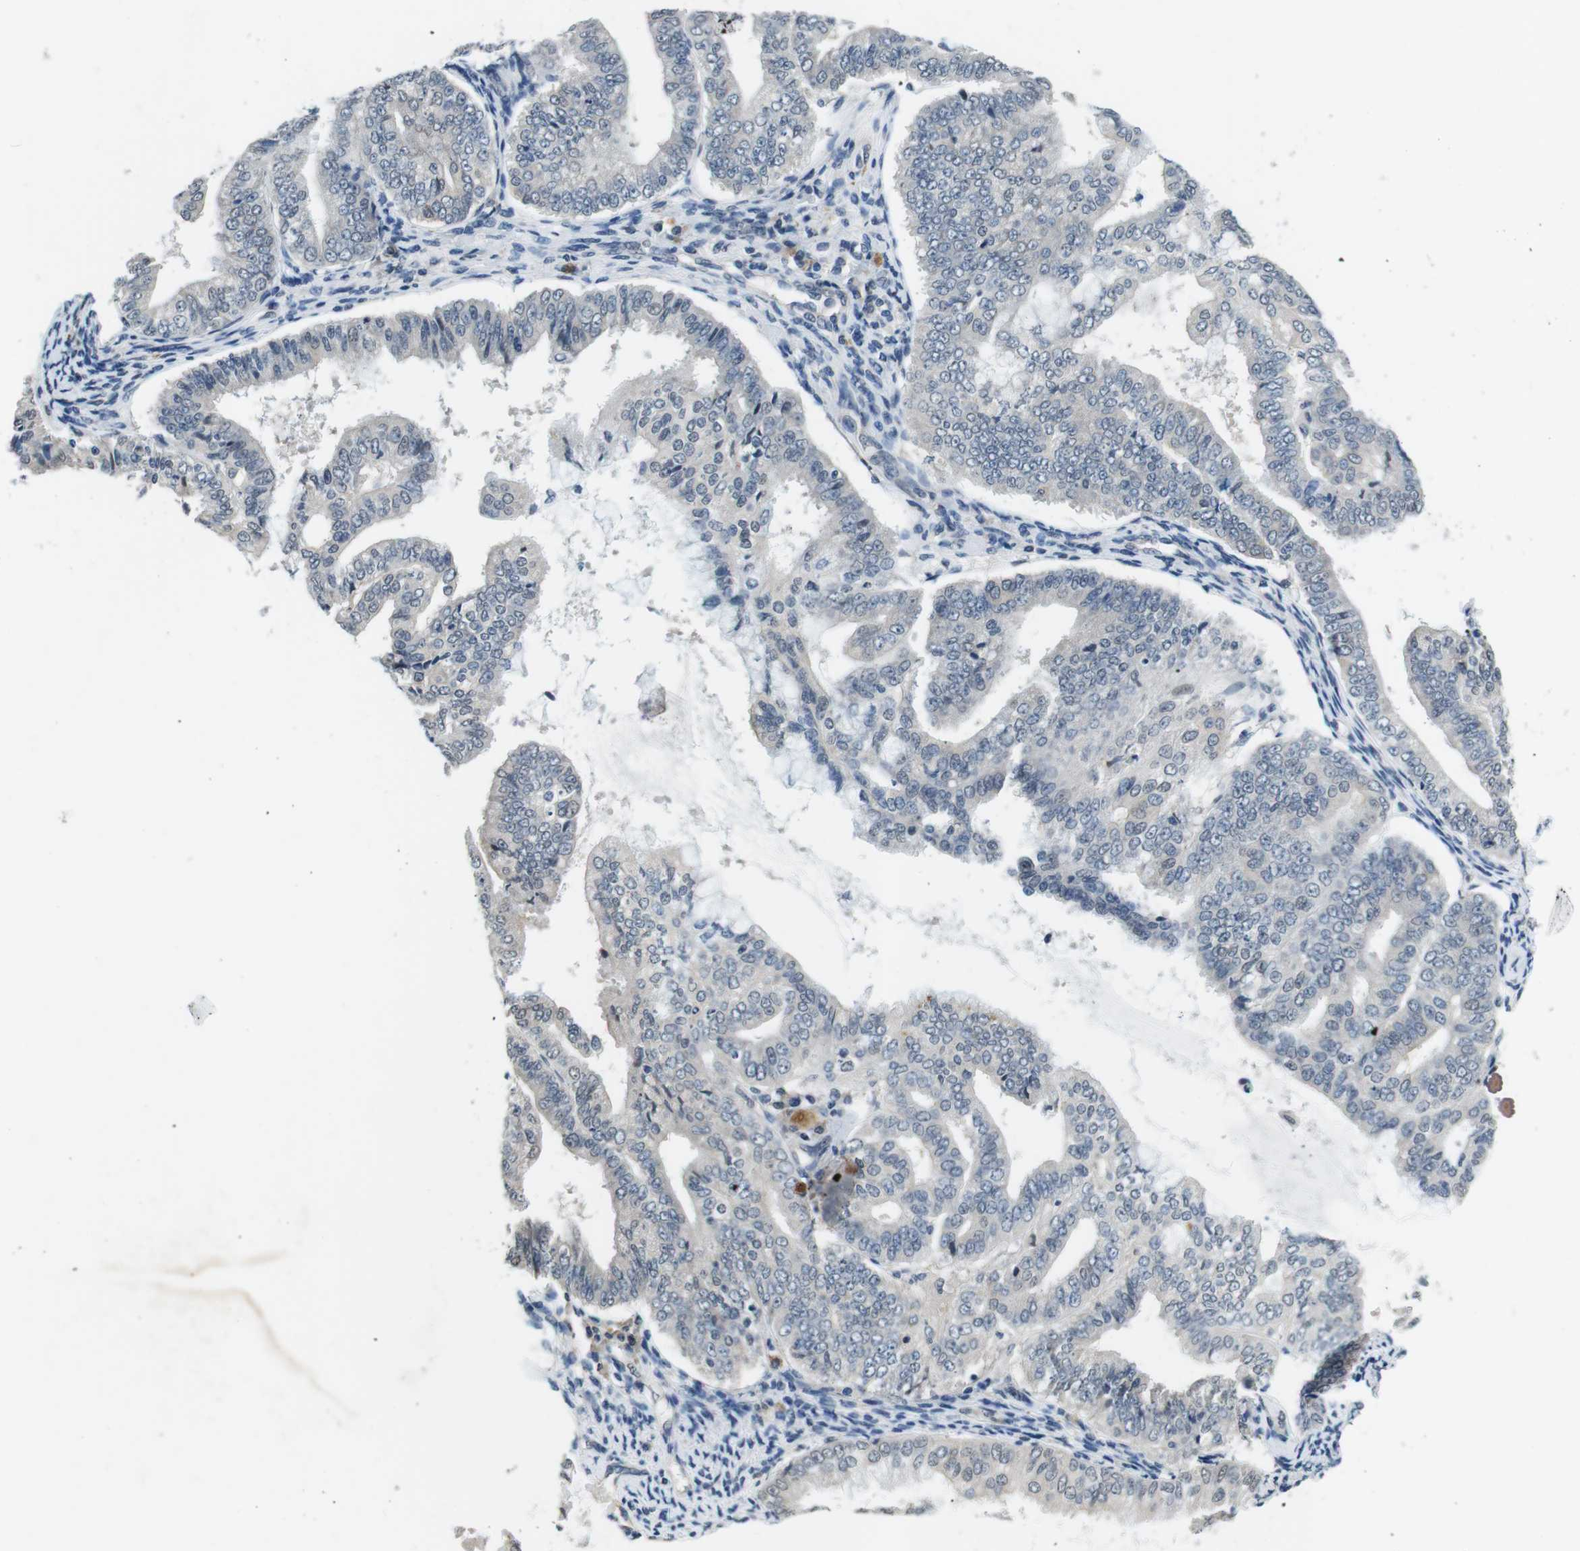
{"staining": {"intensity": "negative", "quantity": "none", "location": "none"}, "tissue": "endometrial cancer", "cell_type": "Tumor cells", "image_type": "cancer", "snomed": [{"axis": "morphology", "description": "Adenocarcinoma, NOS"}, {"axis": "topography", "description": "Endometrium"}], "caption": "Tumor cells show no significant protein positivity in endometrial adenocarcinoma.", "gene": "CD163L1", "patient": {"sex": "female", "age": 63}}